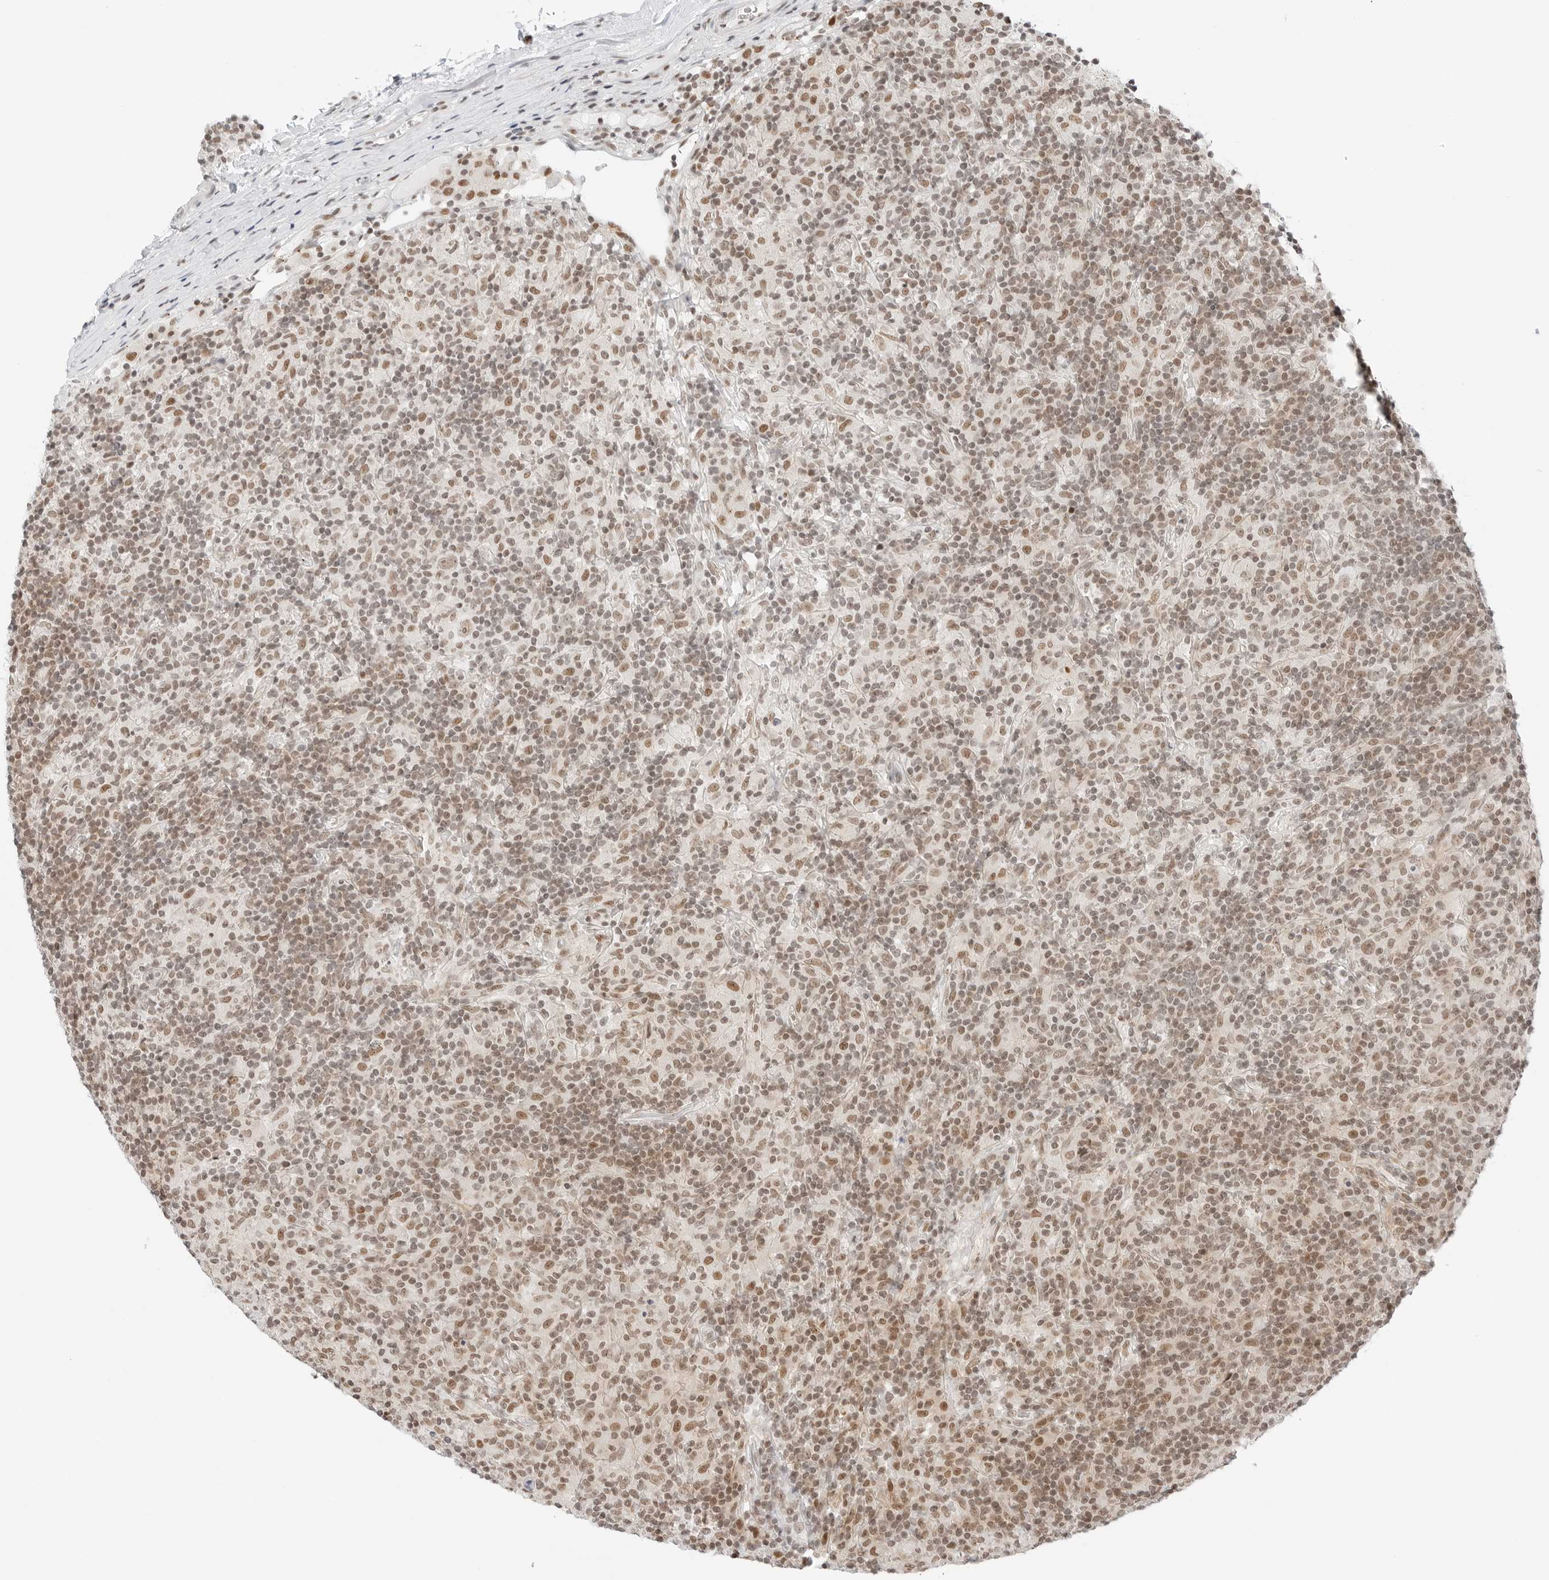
{"staining": {"intensity": "moderate", "quantity": ">75%", "location": "nuclear"}, "tissue": "lymphoma", "cell_type": "Tumor cells", "image_type": "cancer", "snomed": [{"axis": "morphology", "description": "Hodgkin's disease, NOS"}, {"axis": "topography", "description": "Lymph node"}], "caption": "Tumor cells reveal medium levels of moderate nuclear expression in about >75% of cells in human Hodgkin's disease.", "gene": "CRTC2", "patient": {"sex": "male", "age": 70}}